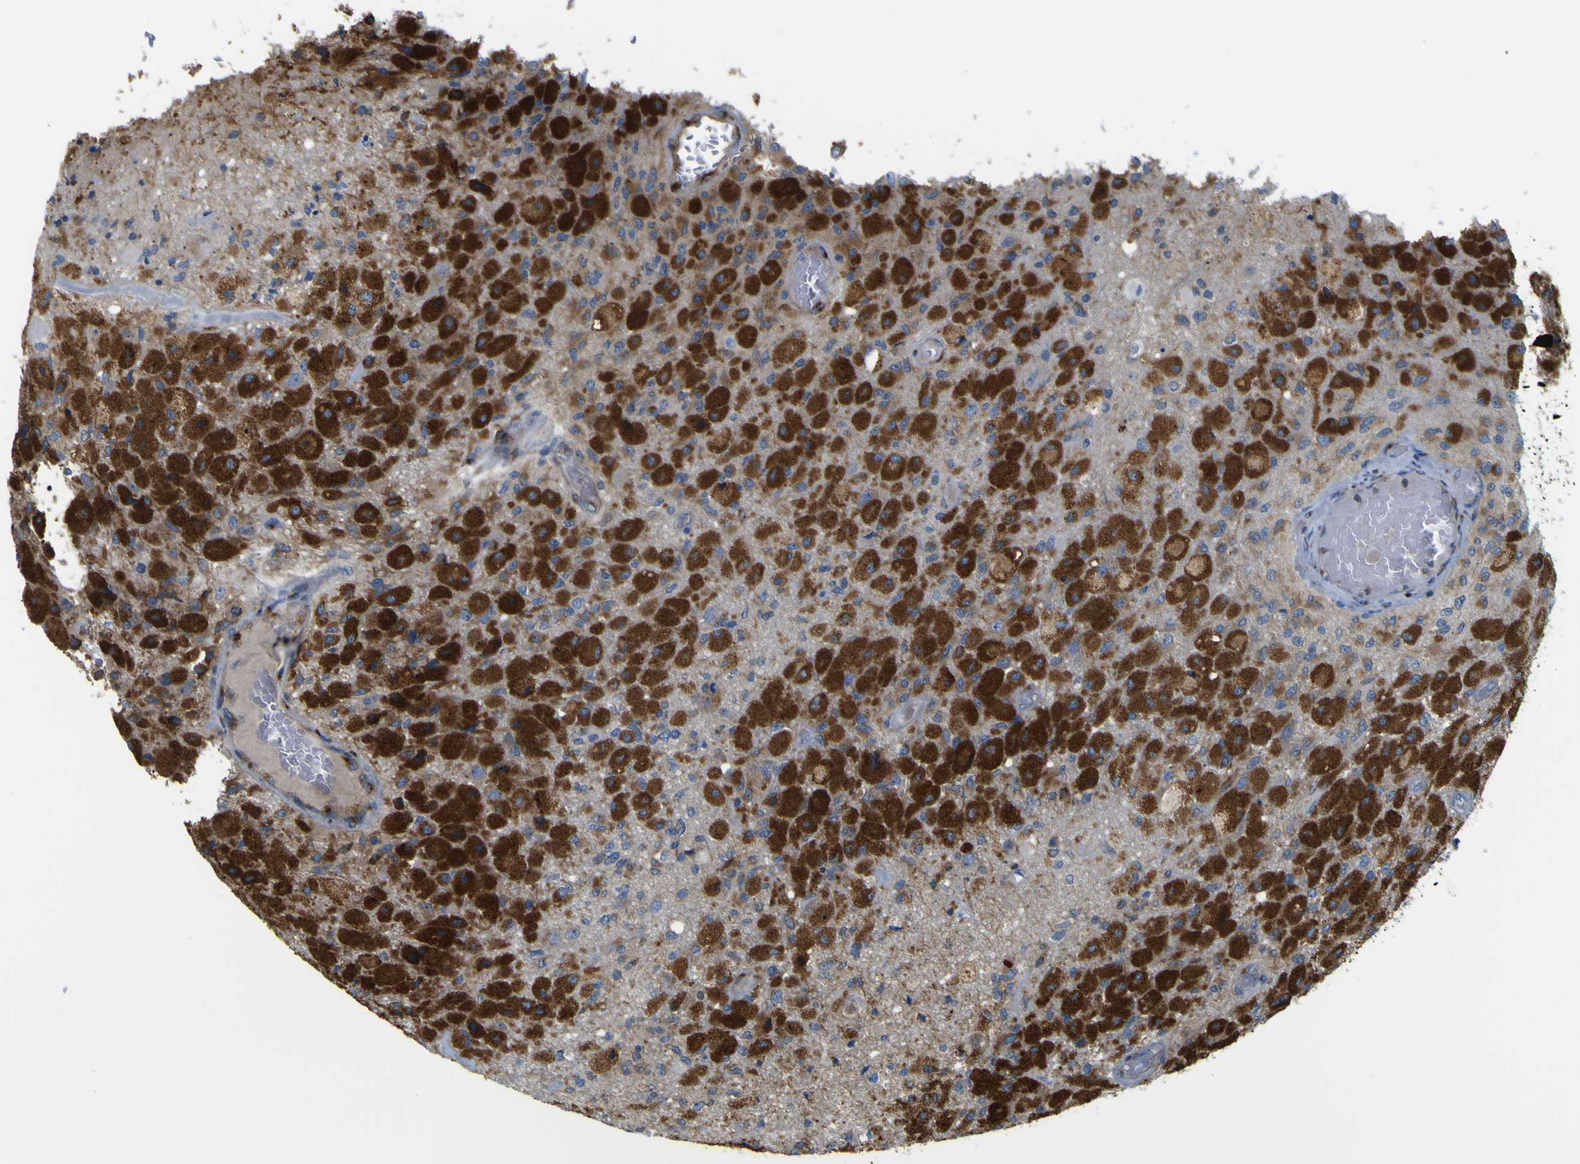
{"staining": {"intensity": "strong", "quantity": ">75%", "location": "cytoplasmic/membranous"}, "tissue": "glioma", "cell_type": "Tumor cells", "image_type": "cancer", "snomed": [{"axis": "morphology", "description": "Normal tissue, NOS"}, {"axis": "morphology", "description": "Glioma, malignant, High grade"}, {"axis": "topography", "description": "Cerebral cortex"}], "caption": "Immunohistochemistry (IHC) histopathology image of high-grade glioma (malignant) stained for a protein (brown), which shows high levels of strong cytoplasmic/membranous staining in about >75% of tumor cells.", "gene": "IGF2R", "patient": {"sex": "male", "age": 77}}